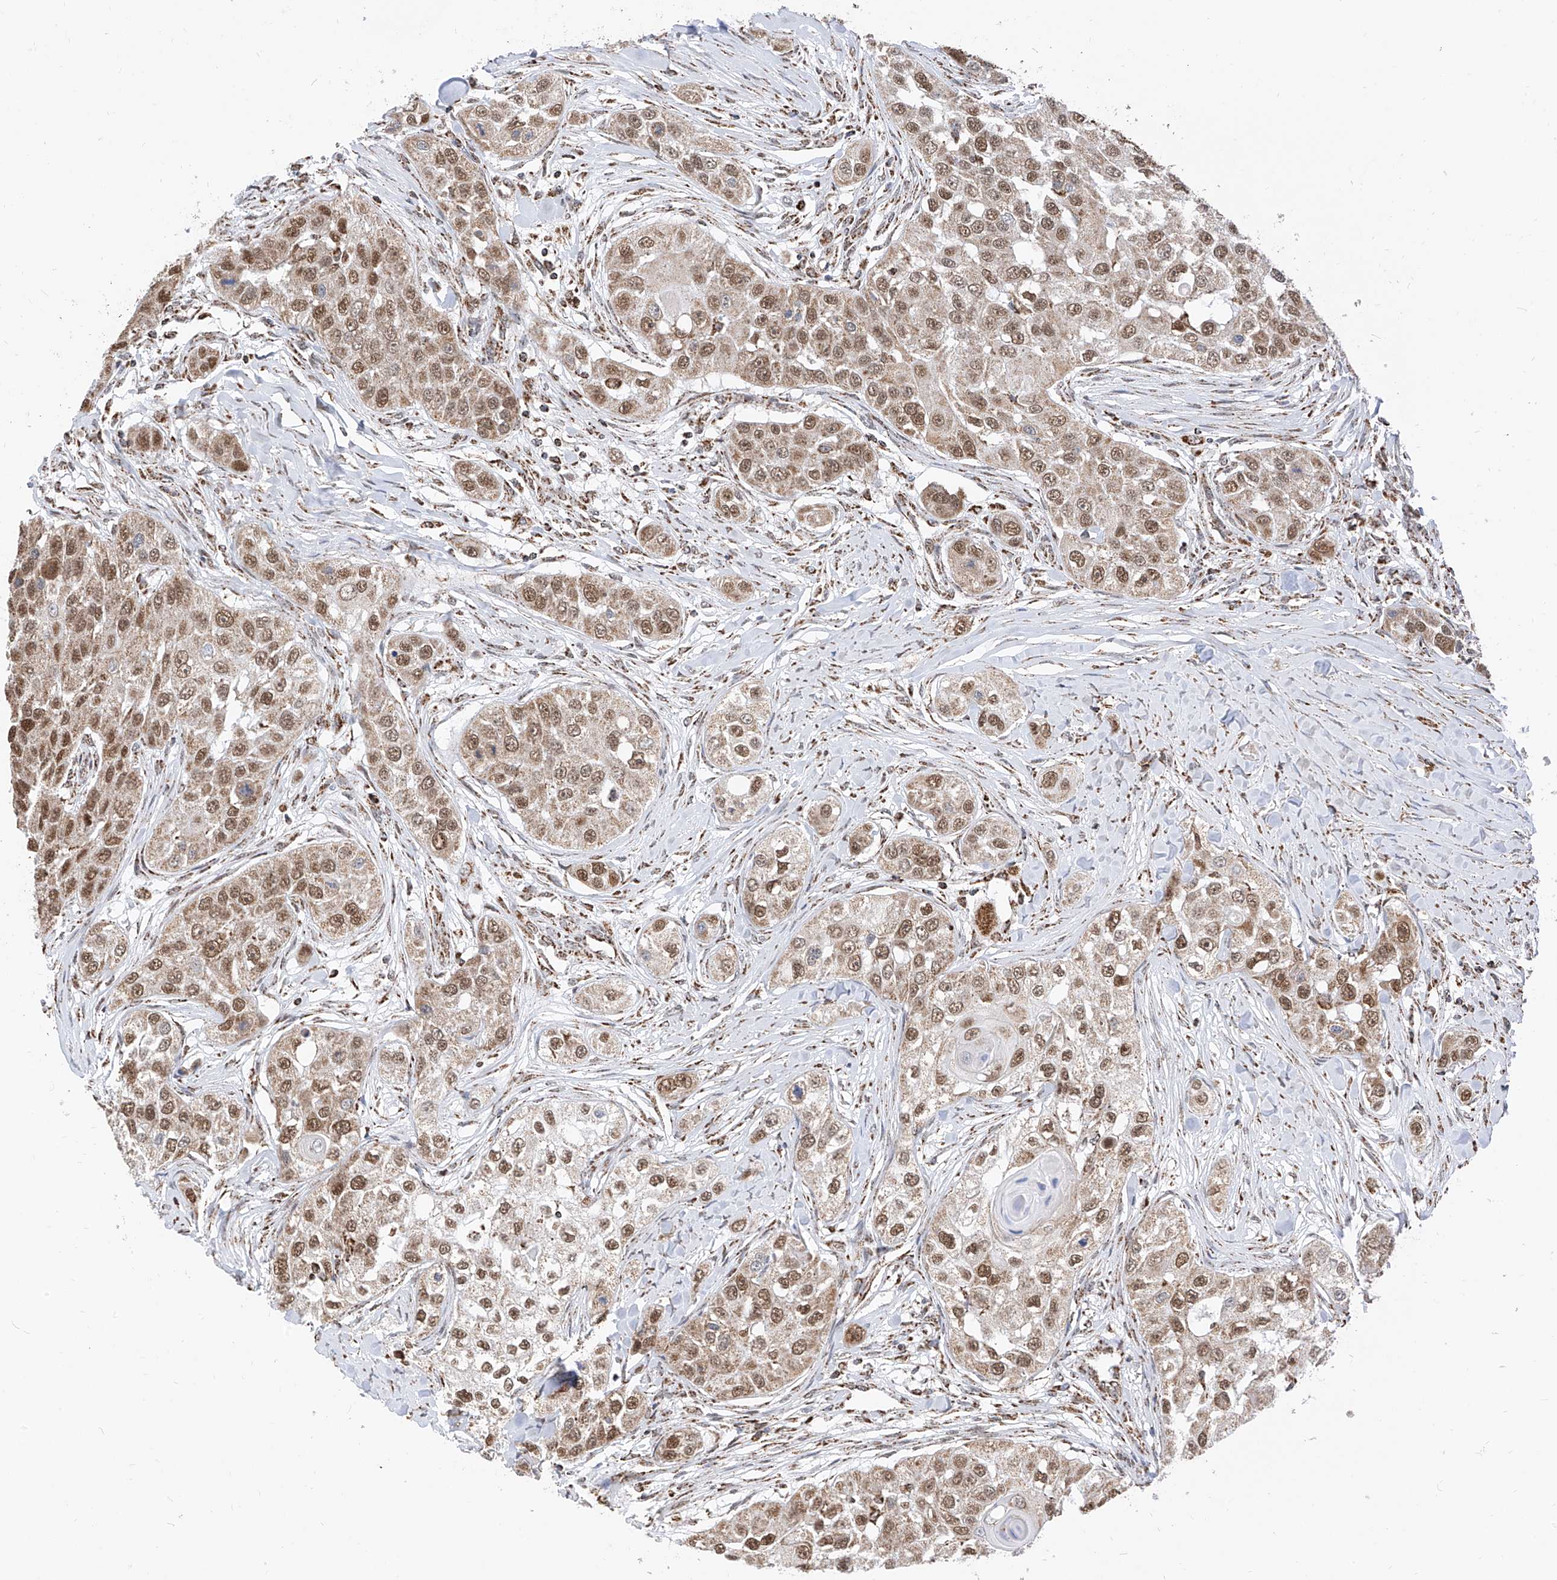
{"staining": {"intensity": "moderate", "quantity": ">75%", "location": "cytoplasmic/membranous,nuclear"}, "tissue": "head and neck cancer", "cell_type": "Tumor cells", "image_type": "cancer", "snomed": [{"axis": "morphology", "description": "Normal tissue, NOS"}, {"axis": "morphology", "description": "Squamous cell carcinoma, NOS"}, {"axis": "topography", "description": "Skeletal muscle"}, {"axis": "topography", "description": "Head-Neck"}], "caption": "IHC of human head and neck cancer (squamous cell carcinoma) displays medium levels of moderate cytoplasmic/membranous and nuclear positivity in about >75% of tumor cells.", "gene": "NALCN", "patient": {"sex": "male", "age": 51}}